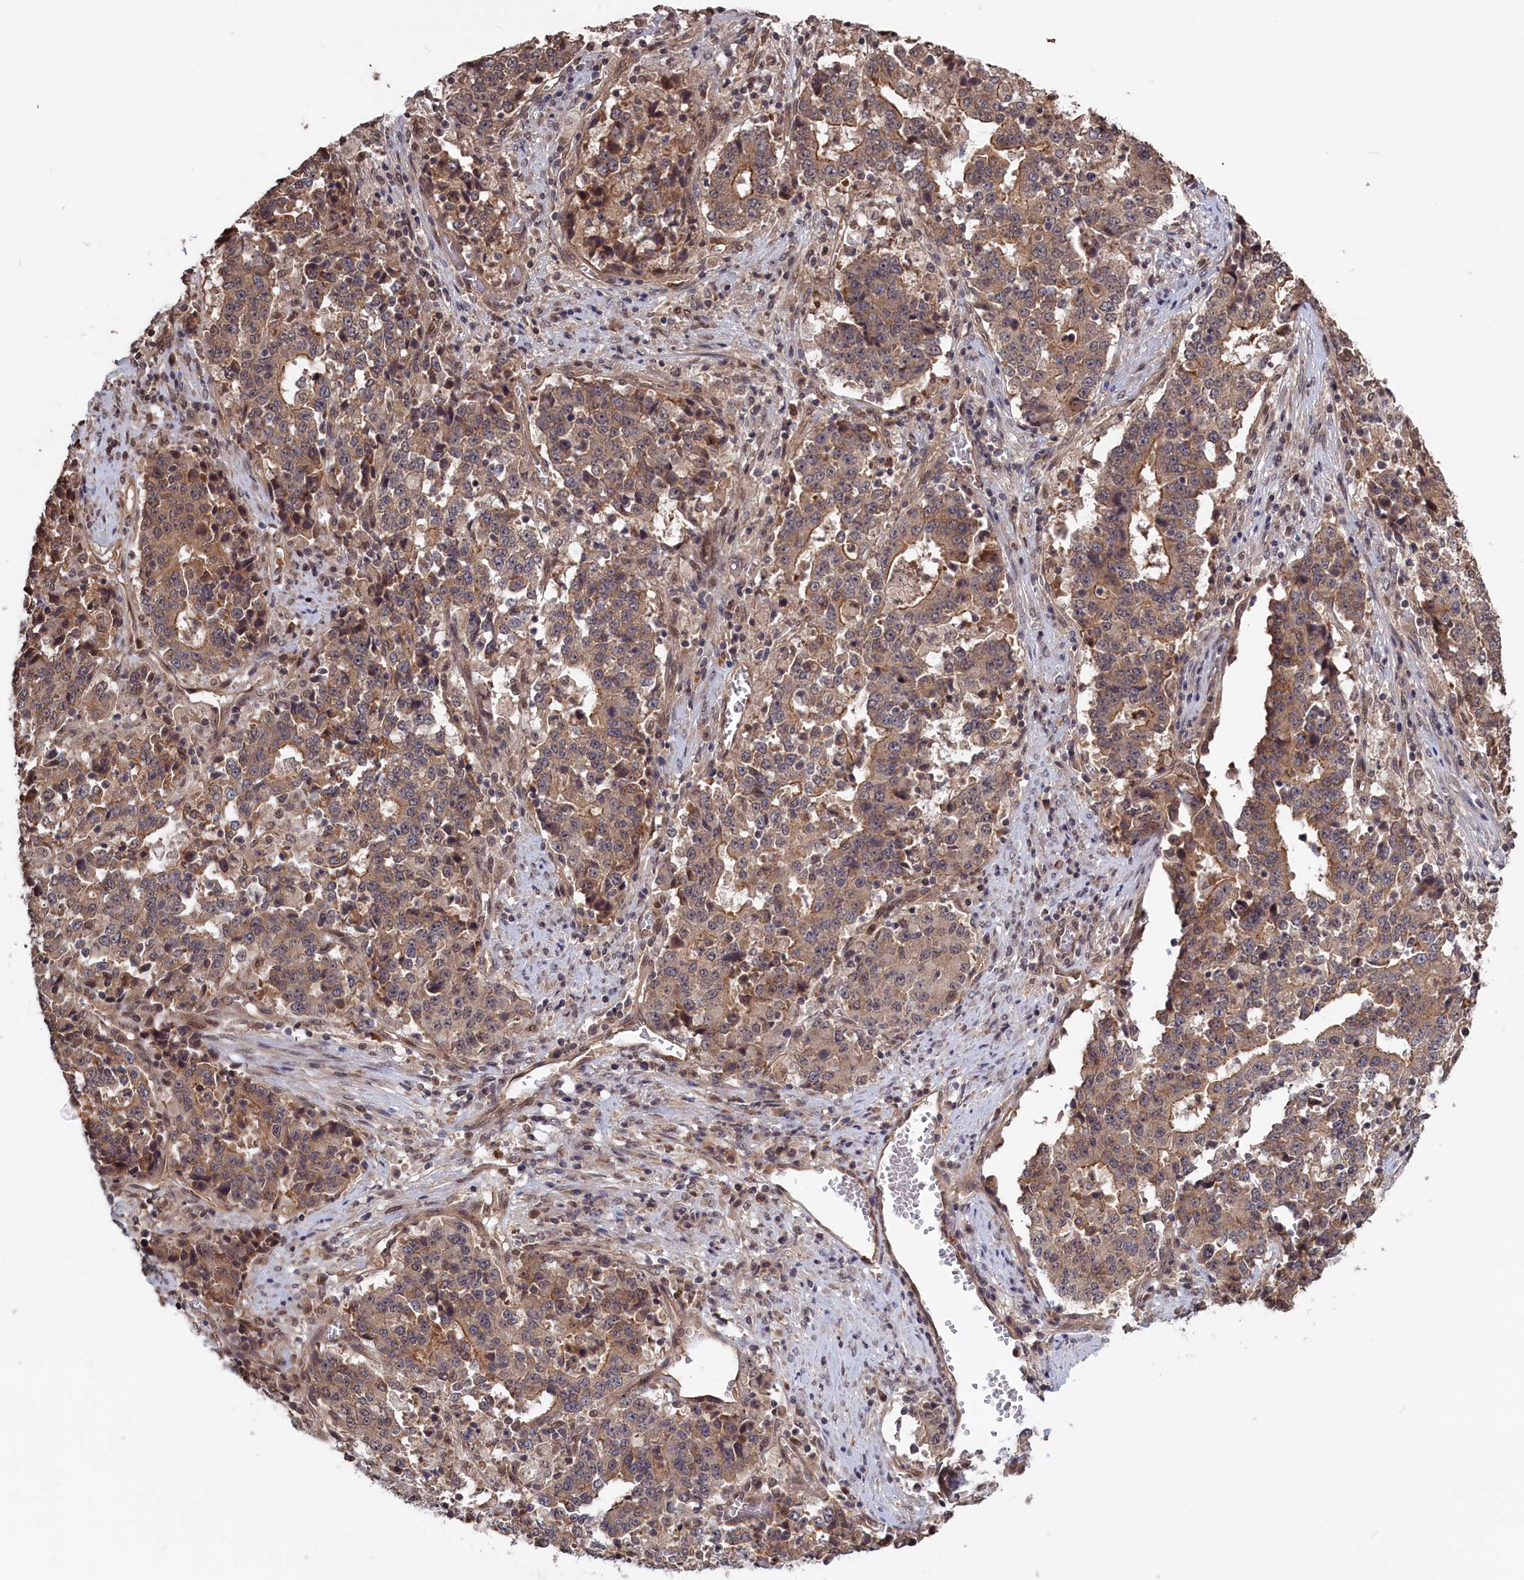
{"staining": {"intensity": "weak", "quantity": ">75%", "location": "cytoplasmic/membranous"}, "tissue": "stomach cancer", "cell_type": "Tumor cells", "image_type": "cancer", "snomed": [{"axis": "morphology", "description": "Adenocarcinoma, NOS"}, {"axis": "topography", "description": "Stomach"}], "caption": "There is low levels of weak cytoplasmic/membranous expression in tumor cells of stomach adenocarcinoma, as demonstrated by immunohistochemical staining (brown color).", "gene": "PLP2", "patient": {"sex": "male", "age": 59}}